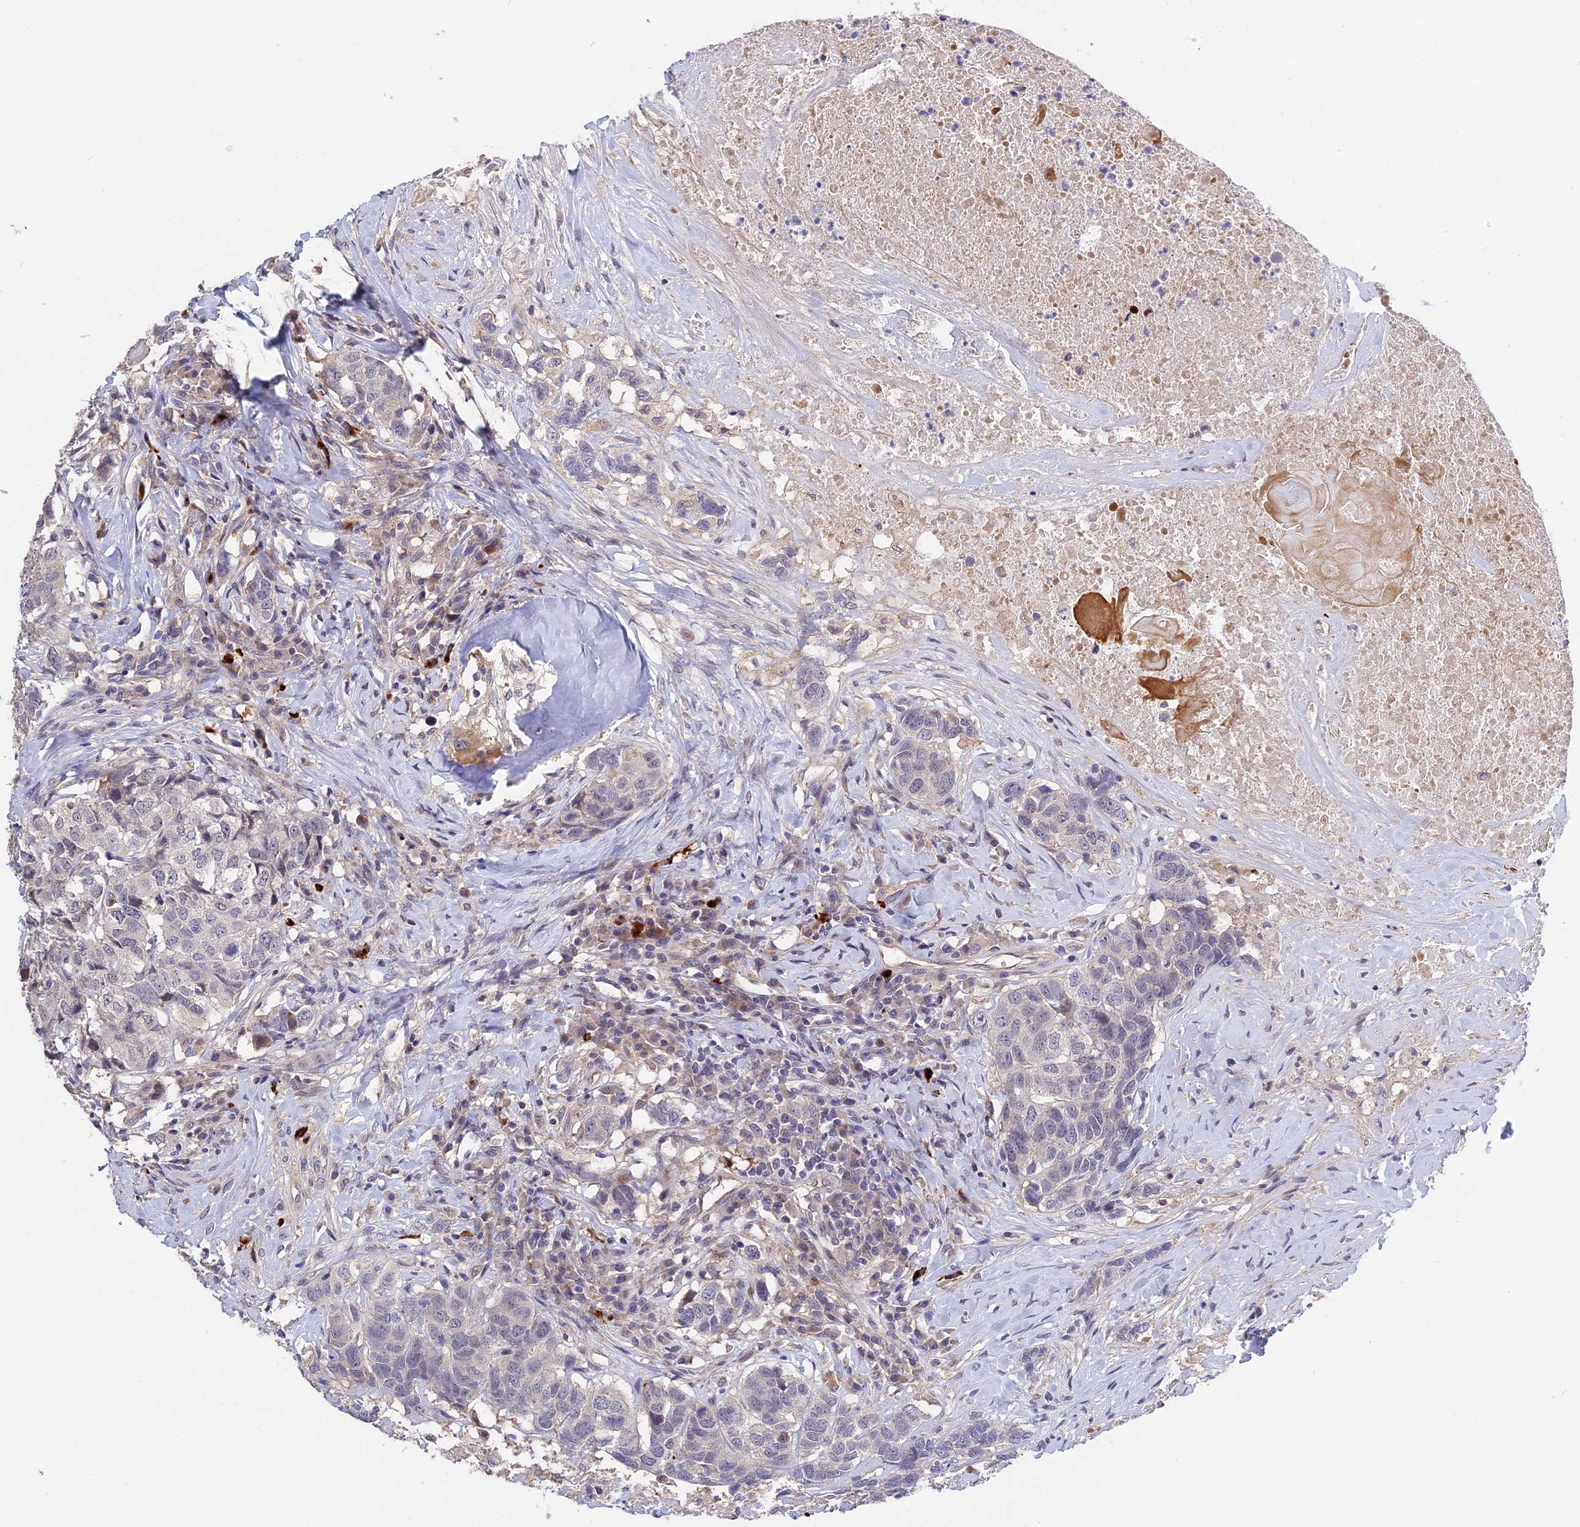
{"staining": {"intensity": "negative", "quantity": "none", "location": "none"}, "tissue": "head and neck cancer", "cell_type": "Tumor cells", "image_type": "cancer", "snomed": [{"axis": "morphology", "description": "Squamous cell carcinoma, NOS"}, {"axis": "topography", "description": "Head-Neck"}], "caption": "There is no significant staining in tumor cells of head and neck squamous cell carcinoma.", "gene": "MFSD2A", "patient": {"sex": "male", "age": 66}}